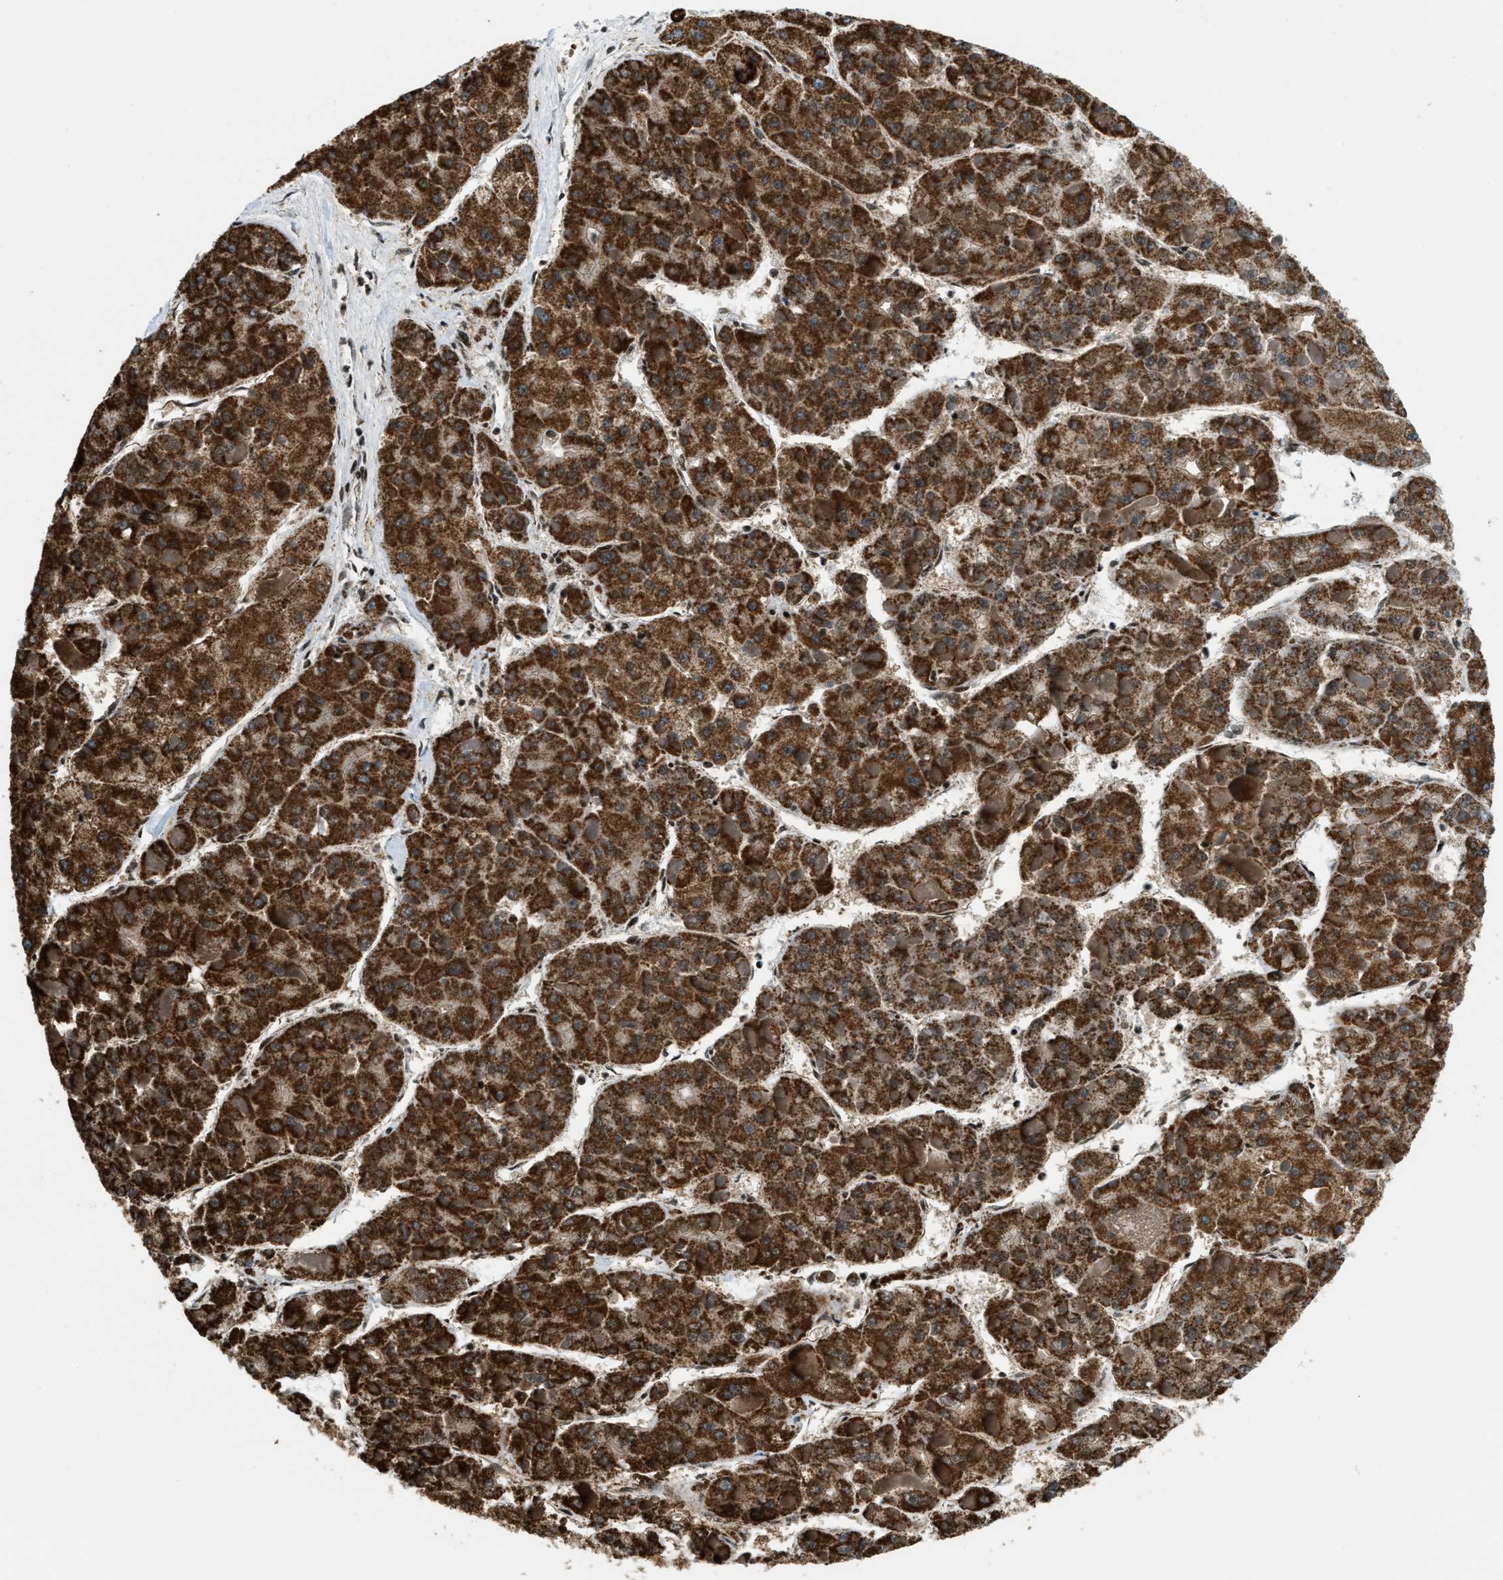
{"staining": {"intensity": "strong", "quantity": ">75%", "location": "cytoplasmic/membranous"}, "tissue": "liver cancer", "cell_type": "Tumor cells", "image_type": "cancer", "snomed": [{"axis": "morphology", "description": "Carcinoma, Hepatocellular, NOS"}, {"axis": "topography", "description": "Liver"}], "caption": "This is a micrograph of immunohistochemistry staining of liver cancer (hepatocellular carcinoma), which shows strong expression in the cytoplasmic/membranous of tumor cells.", "gene": "GABPB1", "patient": {"sex": "female", "age": 73}}